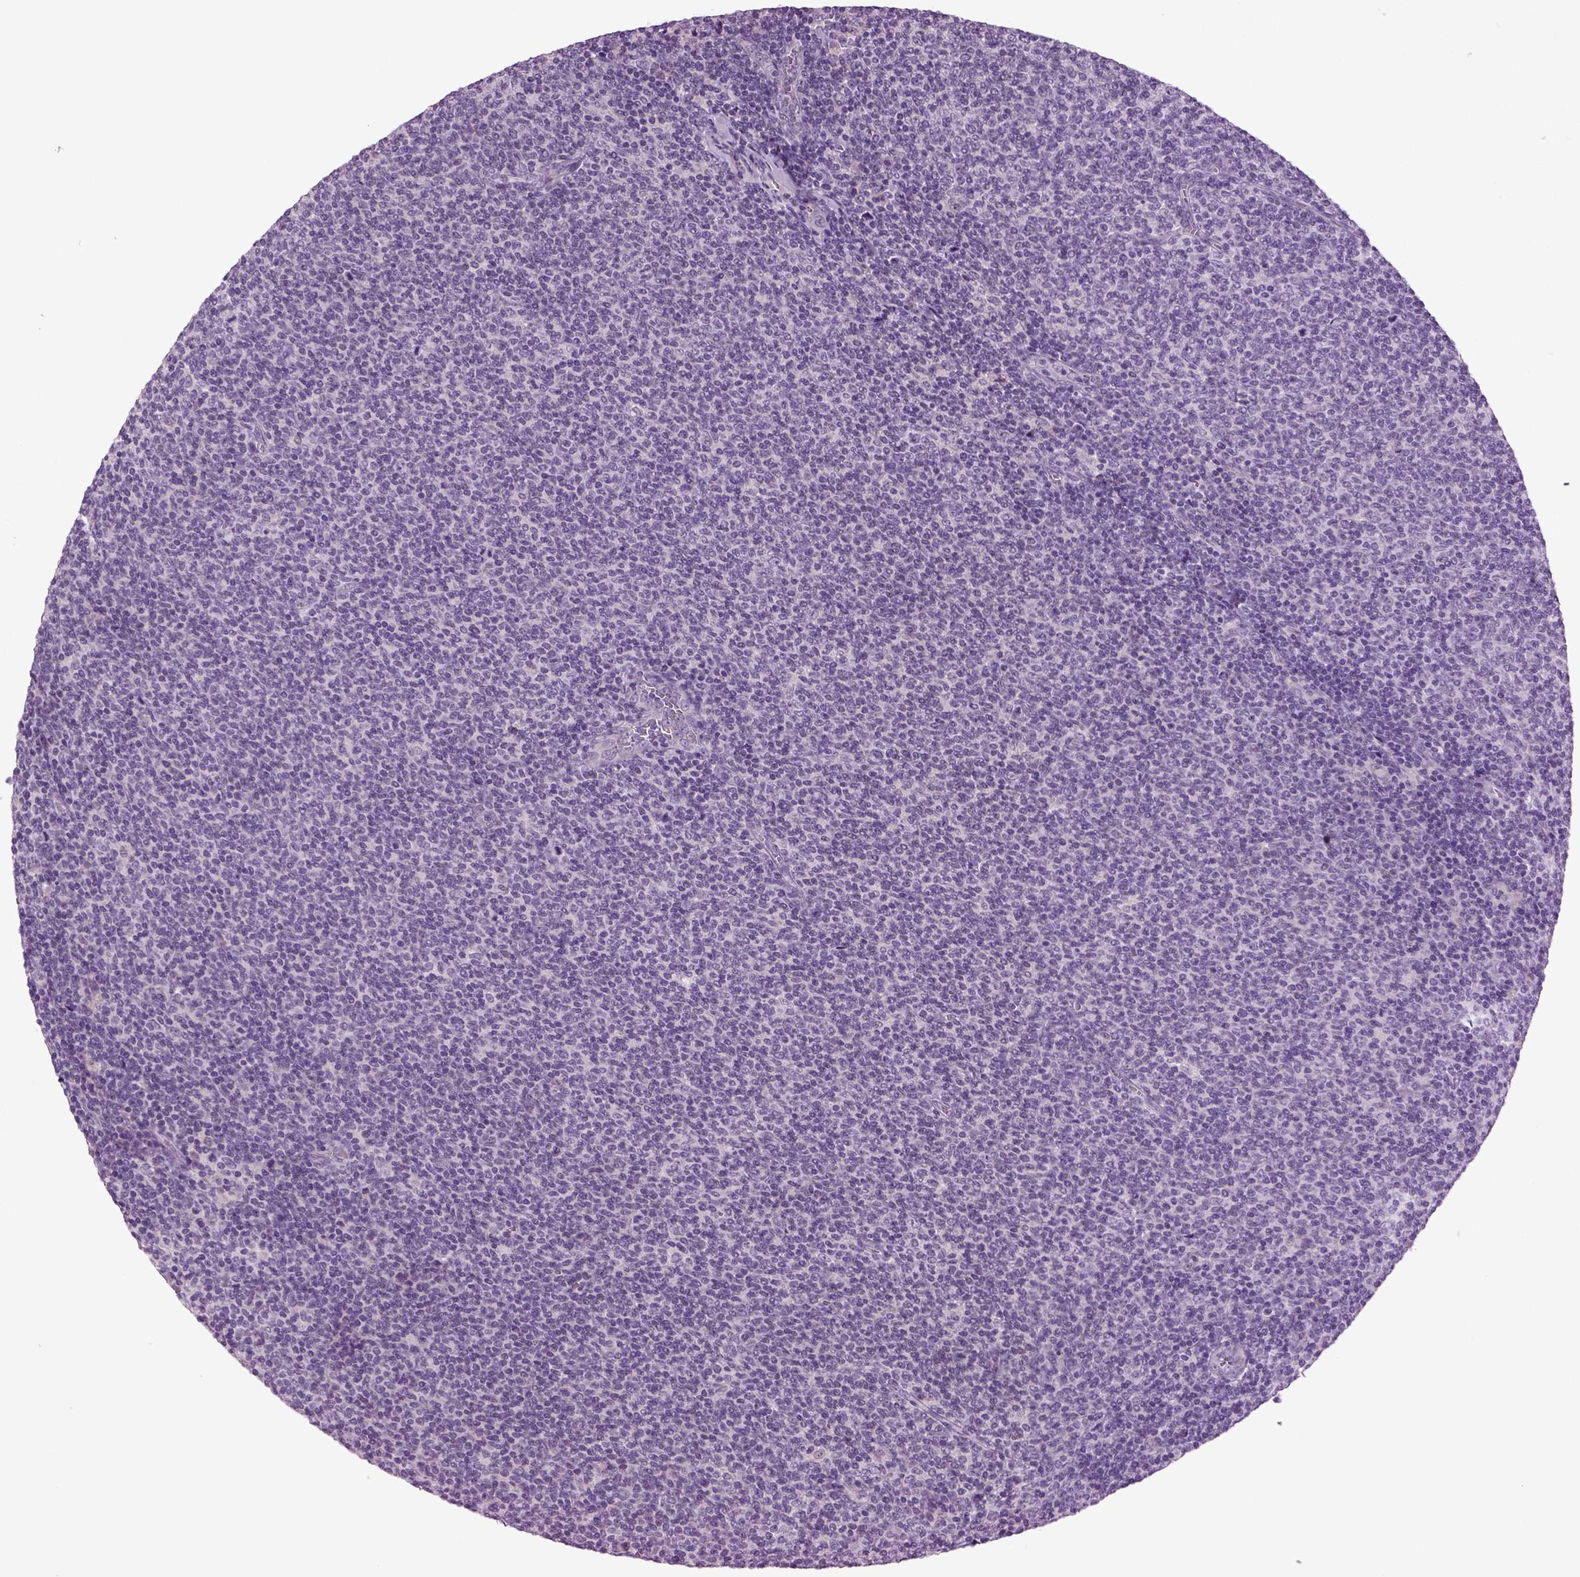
{"staining": {"intensity": "negative", "quantity": "none", "location": "none"}, "tissue": "lymphoma", "cell_type": "Tumor cells", "image_type": "cancer", "snomed": [{"axis": "morphology", "description": "Malignant lymphoma, non-Hodgkin's type, Low grade"}, {"axis": "topography", "description": "Lymph node"}], "caption": "This is an IHC image of lymphoma. There is no expression in tumor cells.", "gene": "FGF11", "patient": {"sex": "male", "age": 52}}